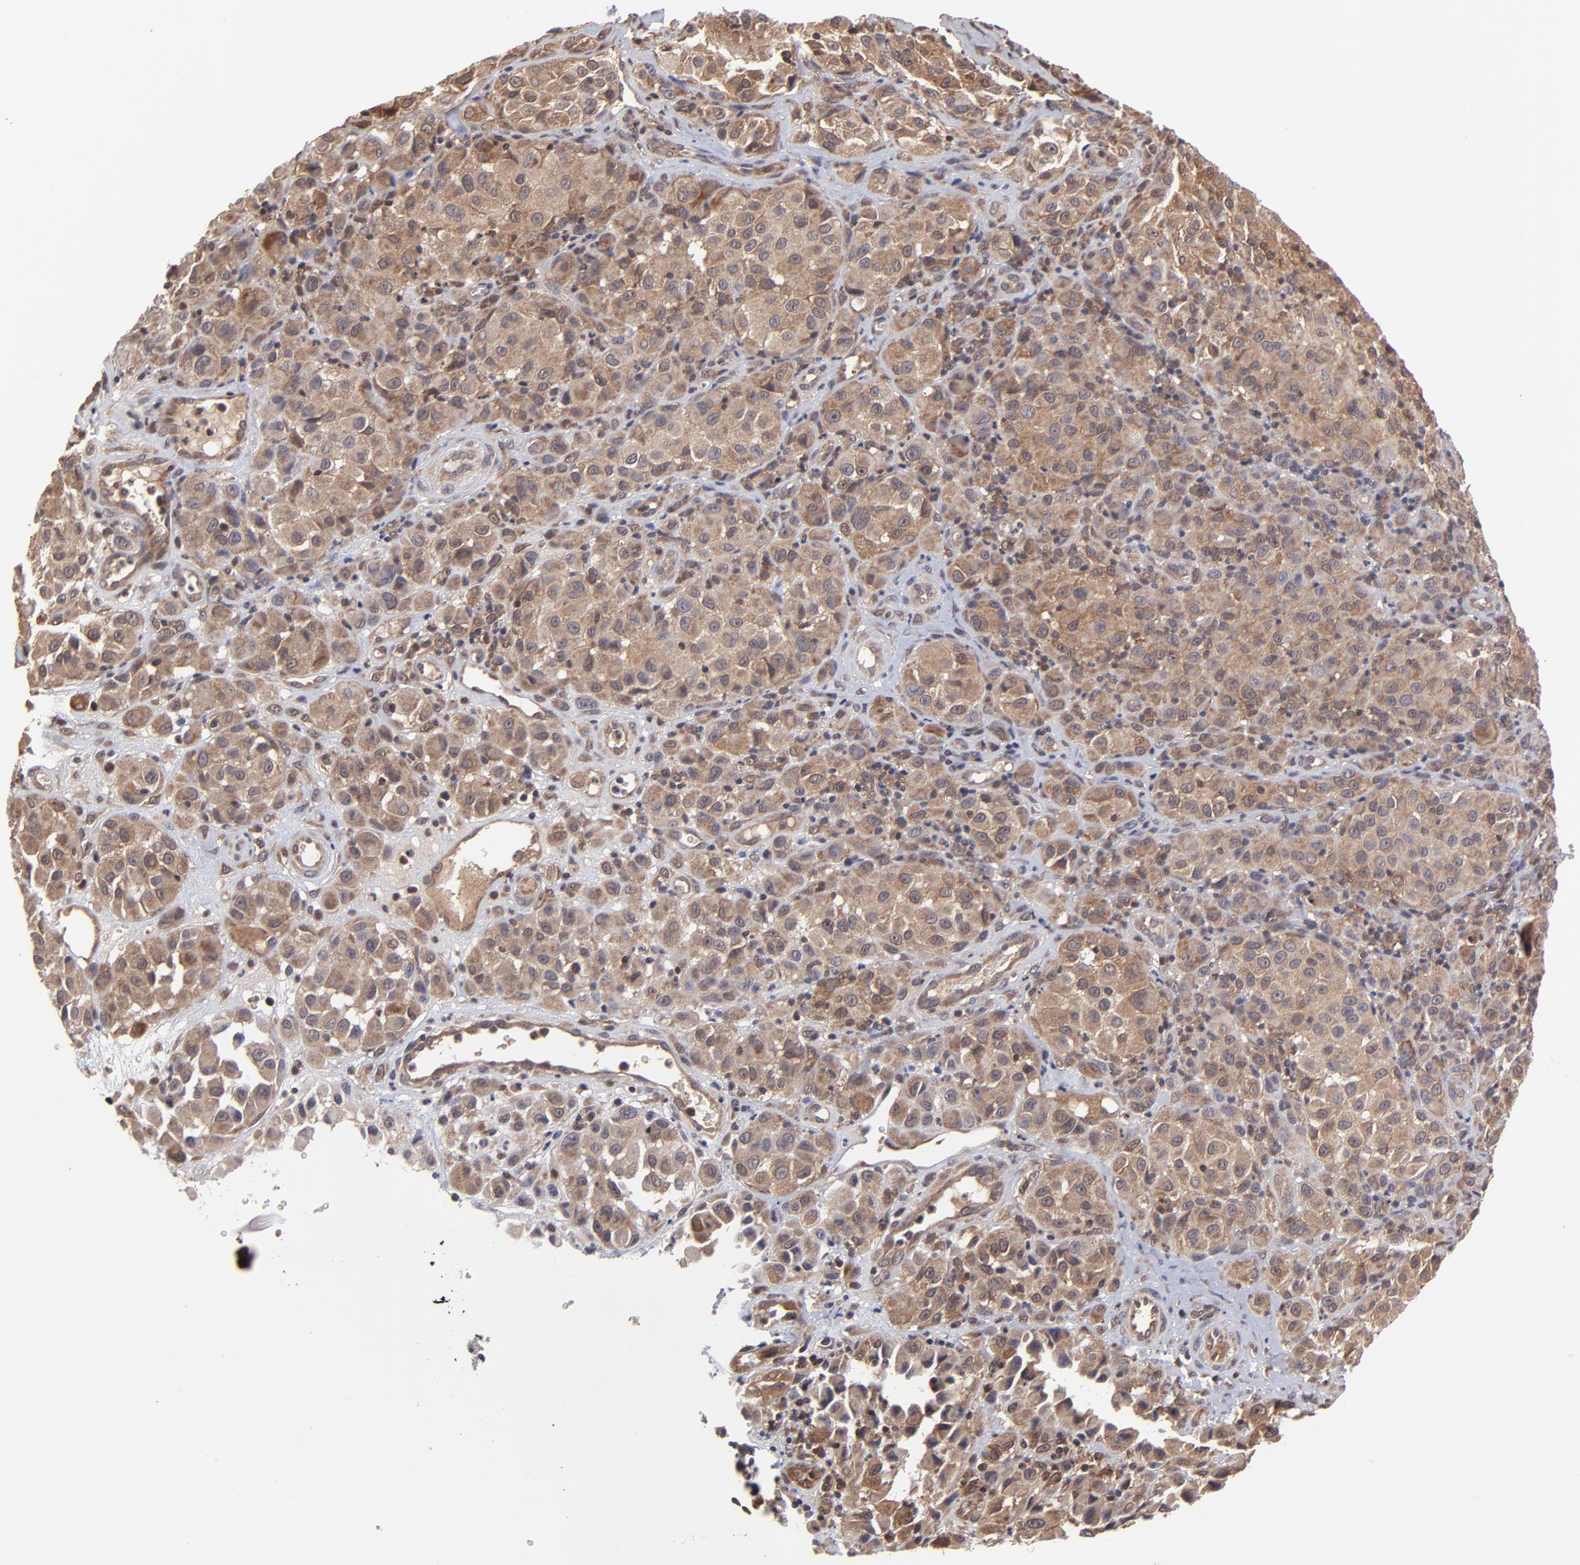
{"staining": {"intensity": "moderate", "quantity": ">75%", "location": "cytoplasmic/membranous"}, "tissue": "melanoma", "cell_type": "Tumor cells", "image_type": "cancer", "snomed": [{"axis": "morphology", "description": "Malignant melanoma, NOS"}, {"axis": "topography", "description": "Skin"}], "caption": "A brown stain shows moderate cytoplasmic/membranous expression of a protein in human melanoma tumor cells.", "gene": "UBE2L6", "patient": {"sex": "female", "age": 21}}